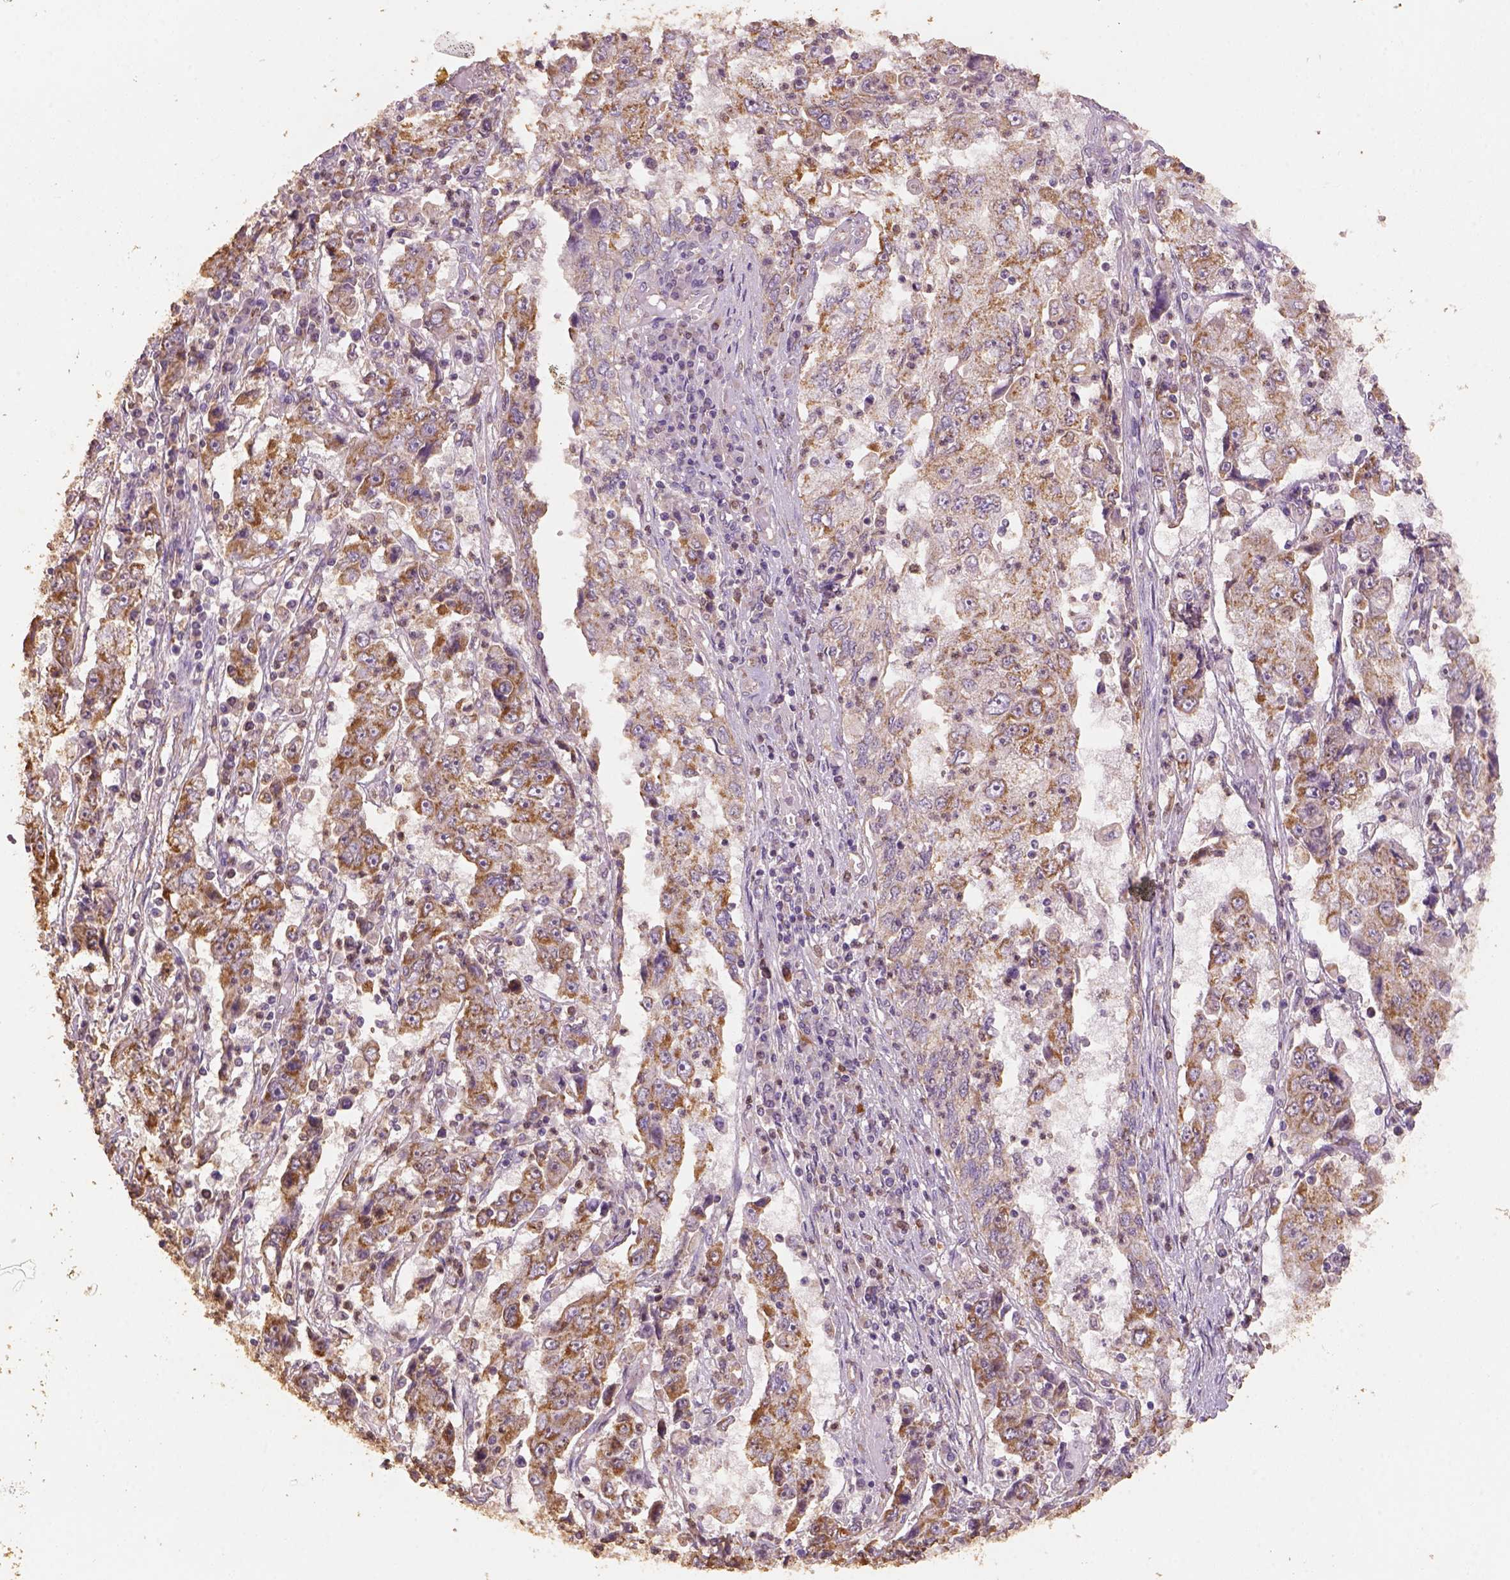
{"staining": {"intensity": "strong", "quantity": ">75%", "location": "cytoplasmic/membranous"}, "tissue": "cervical cancer", "cell_type": "Tumor cells", "image_type": "cancer", "snomed": [{"axis": "morphology", "description": "Squamous cell carcinoma, NOS"}, {"axis": "topography", "description": "Cervix"}], "caption": "Protein positivity by immunohistochemistry exhibits strong cytoplasmic/membranous positivity in about >75% of tumor cells in cervical cancer.", "gene": "AP2B1", "patient": {"sex": "female", "age": 36}}